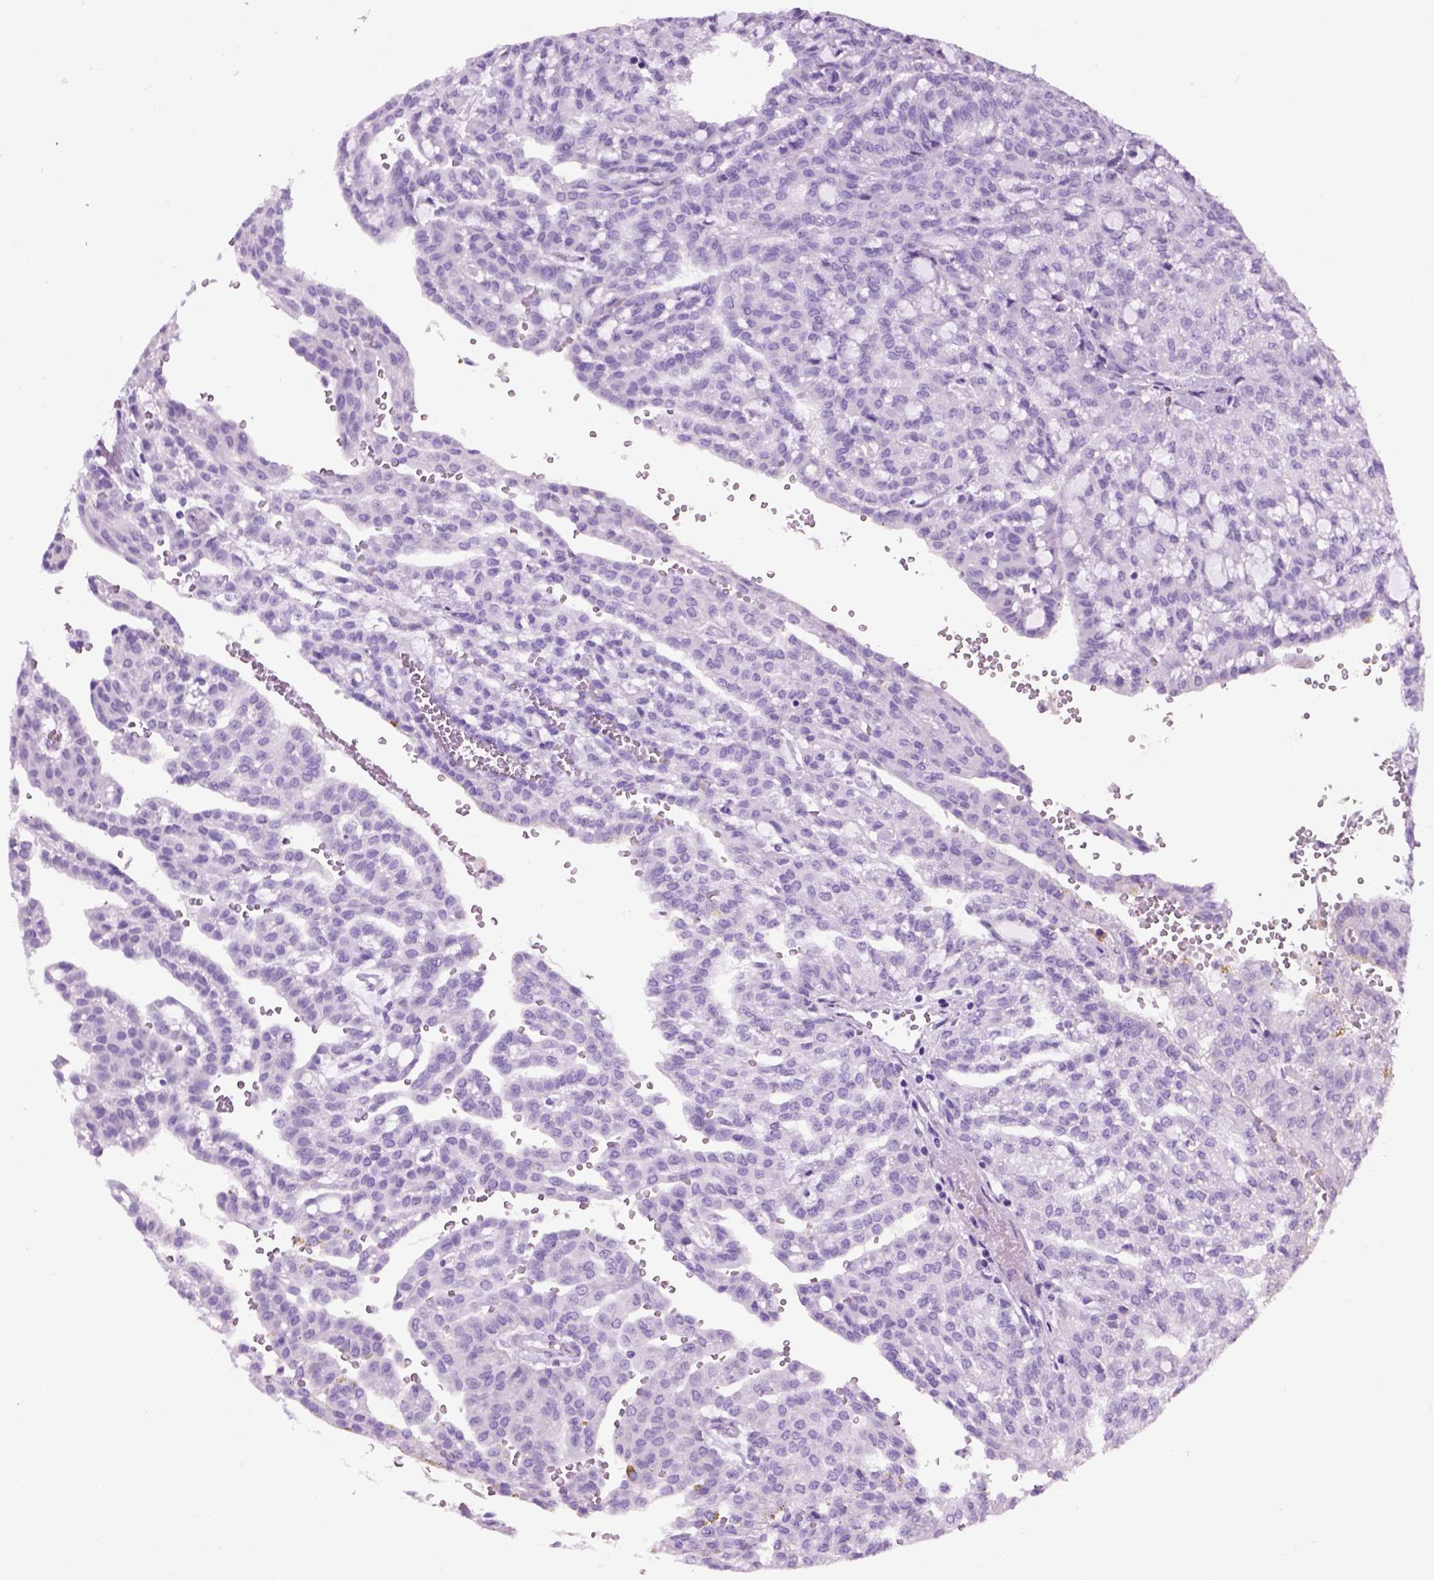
{"staining": {"intensity": "negative", "quantity": "none", "location": "none"}, "tissue": "renal cancer", "cell_type": "Tumor cells", "image_type": "cancer", "snomed": [{"axis": "morphology", "description": "Adenocarcinoma, NOS"}, {"axis": "topography", "description": "Kidney"}], "caption": "IHC image of renal cancer stained for a protein (brown), which displays no expression in tumor cells.", "gene": "GABRB2", "patient": {"sex": "male", "age": 63}}